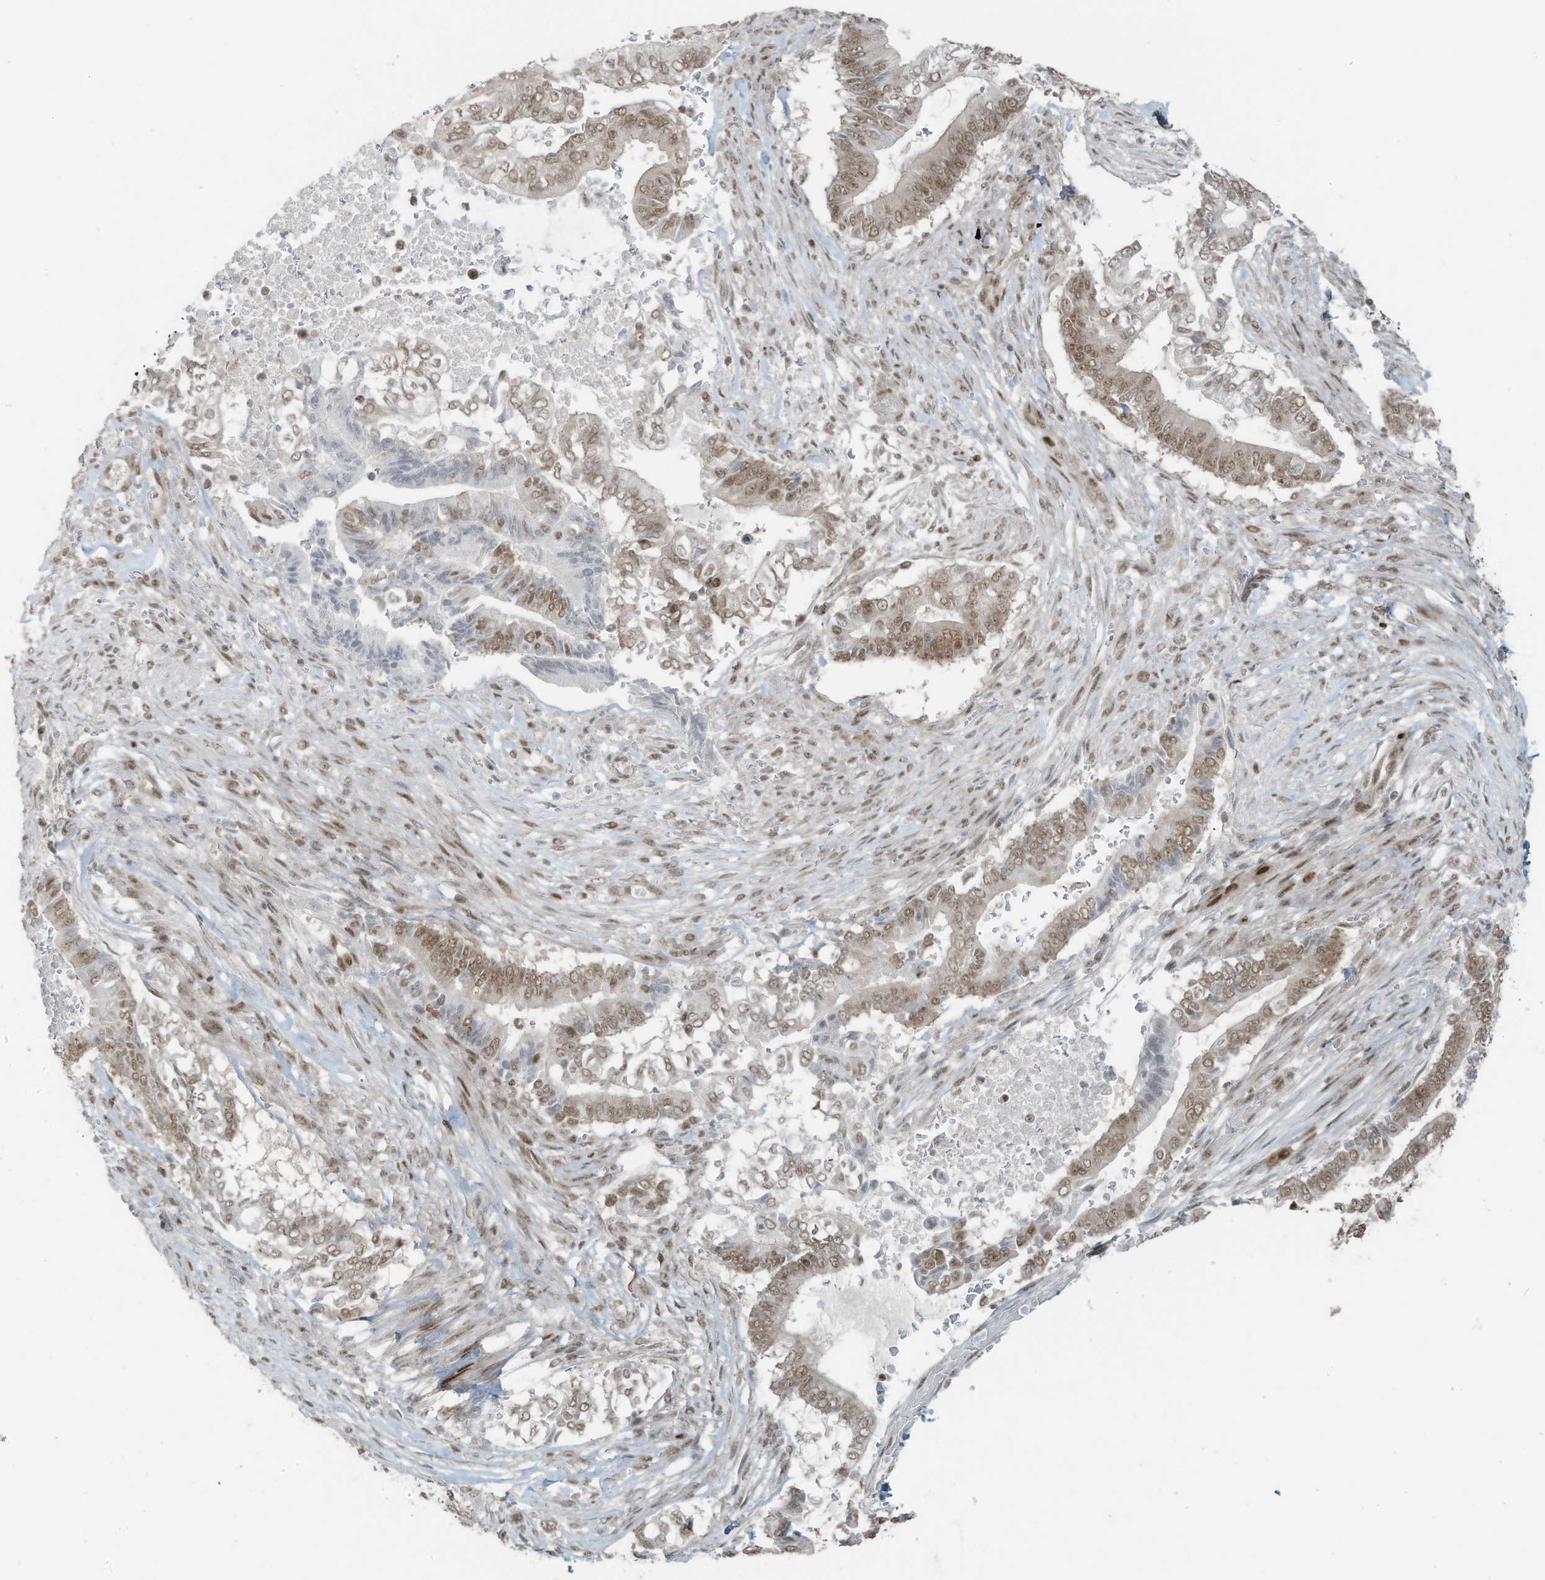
{"staining": {"intensity": "moderate", "quantity": ">75%", "location": "nuclear"}, "tissue": "pancreatic cancer", "cell_type": "Tumor cells", "image_type": "cancer", "snomed": [{"axis": "morphology", "description": "Adenocarcinoma, NOS"}, {"axis": "topography", "description": "Pancreas"}], "caption": "Immunohistochemistry (IHC) photomicrograph of neoplastic tissue: human pancreatic adenocarcinoma stained using immunohistochemistry (IHC) displays medium levels of moderate protein expression localized specifically in the nuclear of tumor cells, appearing as a nuclear brown color.", "gene": "PCNP", "patient": {"sex": "male", "age": 68}}